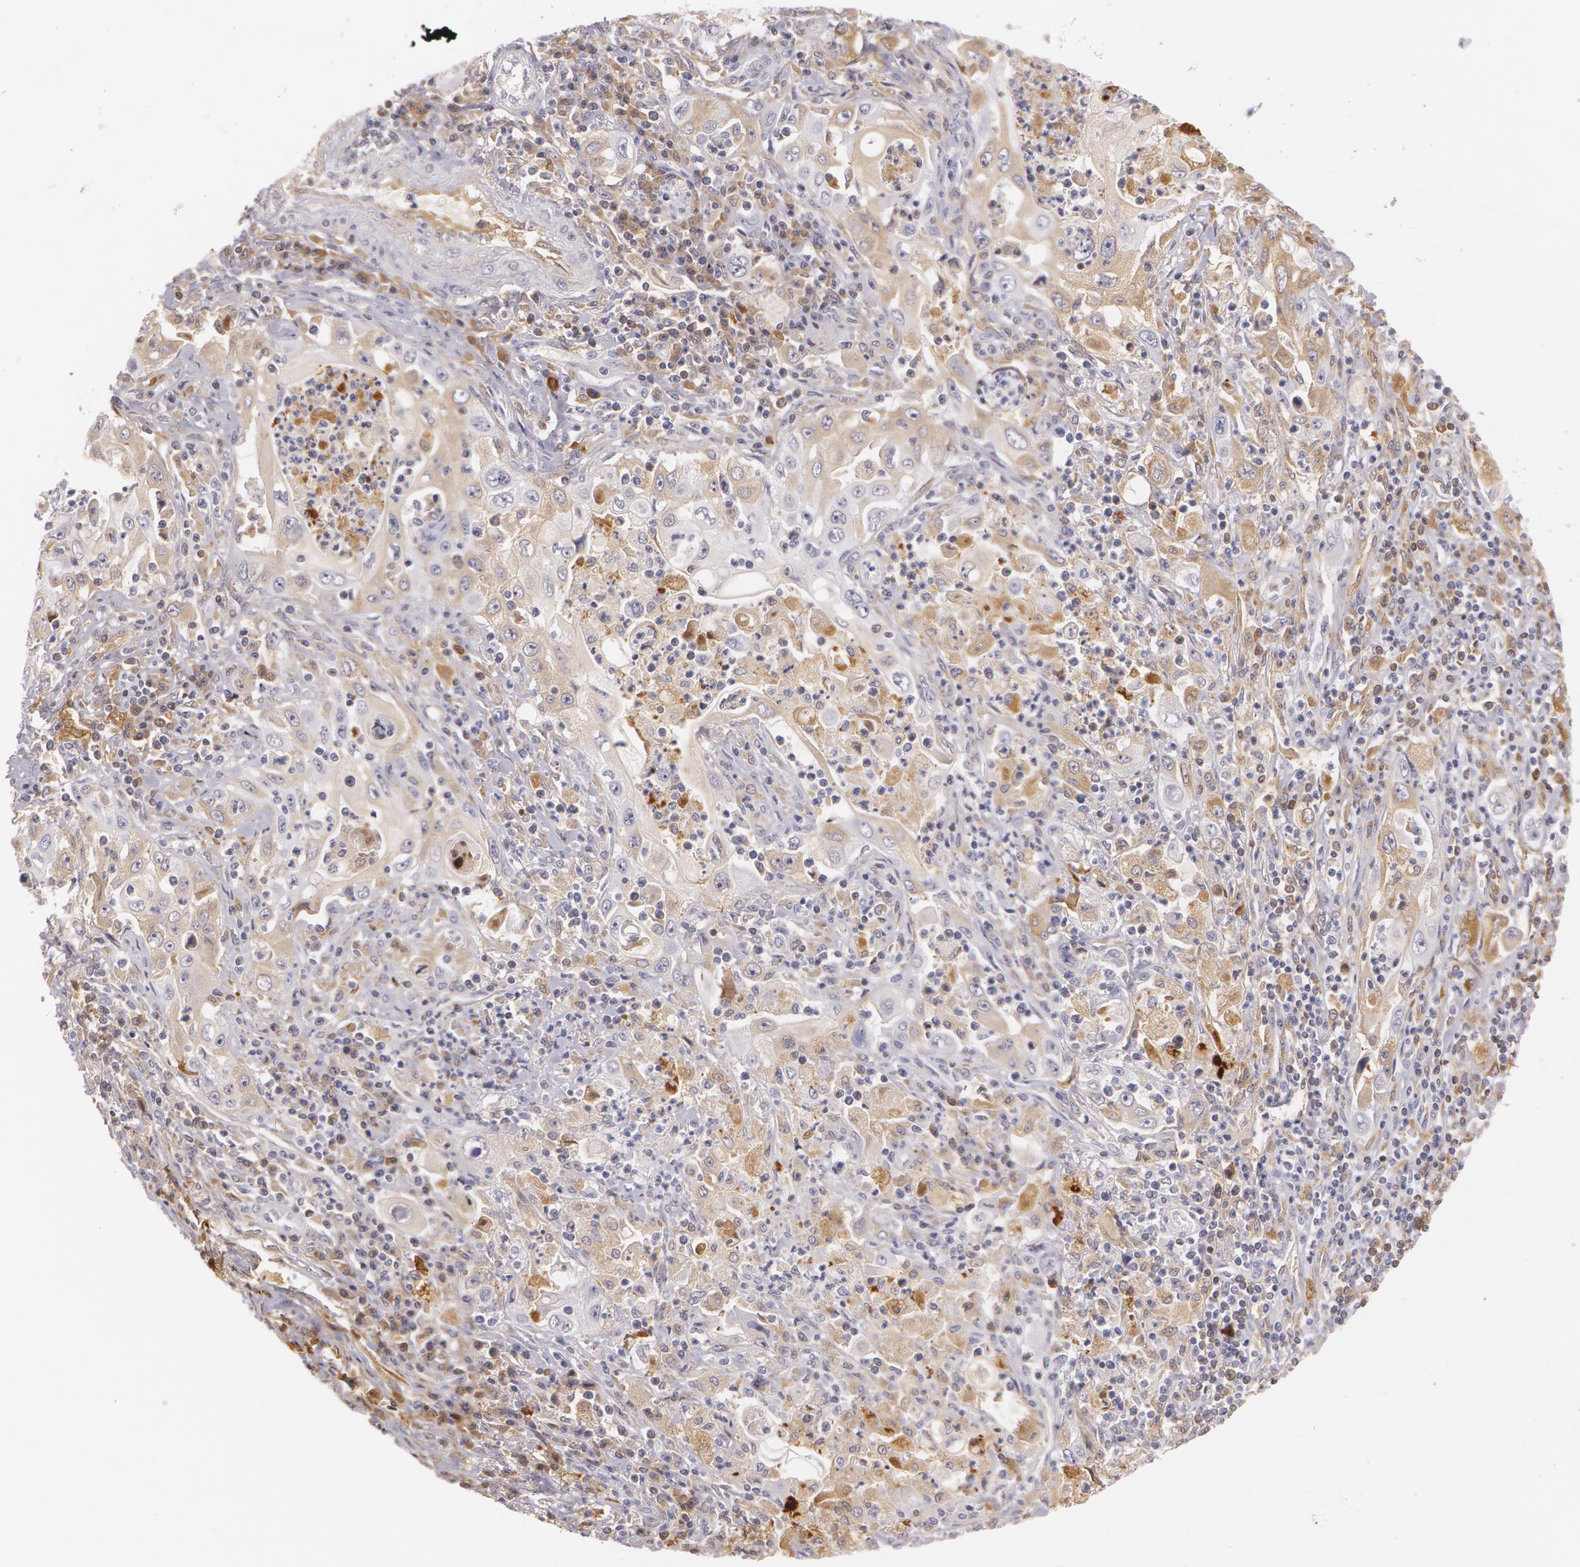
{"staining": {"intensity": "weak", "quantity": "25%-75%", "location": "cytoplasmic/membranous"}, "tissue": "pancreatic cancer", "cell_type": "Tumor cells", "image_type": "cancer", "snomed": [{"axis": "morphology", "description": "Adenocarcinoma, NOS"}, {"axis": "topography", "description": "Pancreas"}], "caption": "Human adenocarcinoma (pancreatic) stained for a protein (brown) reveals weak cytoplasmic/membranous positive staining in about 25%-75% of tumor cells.", "gene": "LBP", "patient": {"sex": "male", "age": 70}}